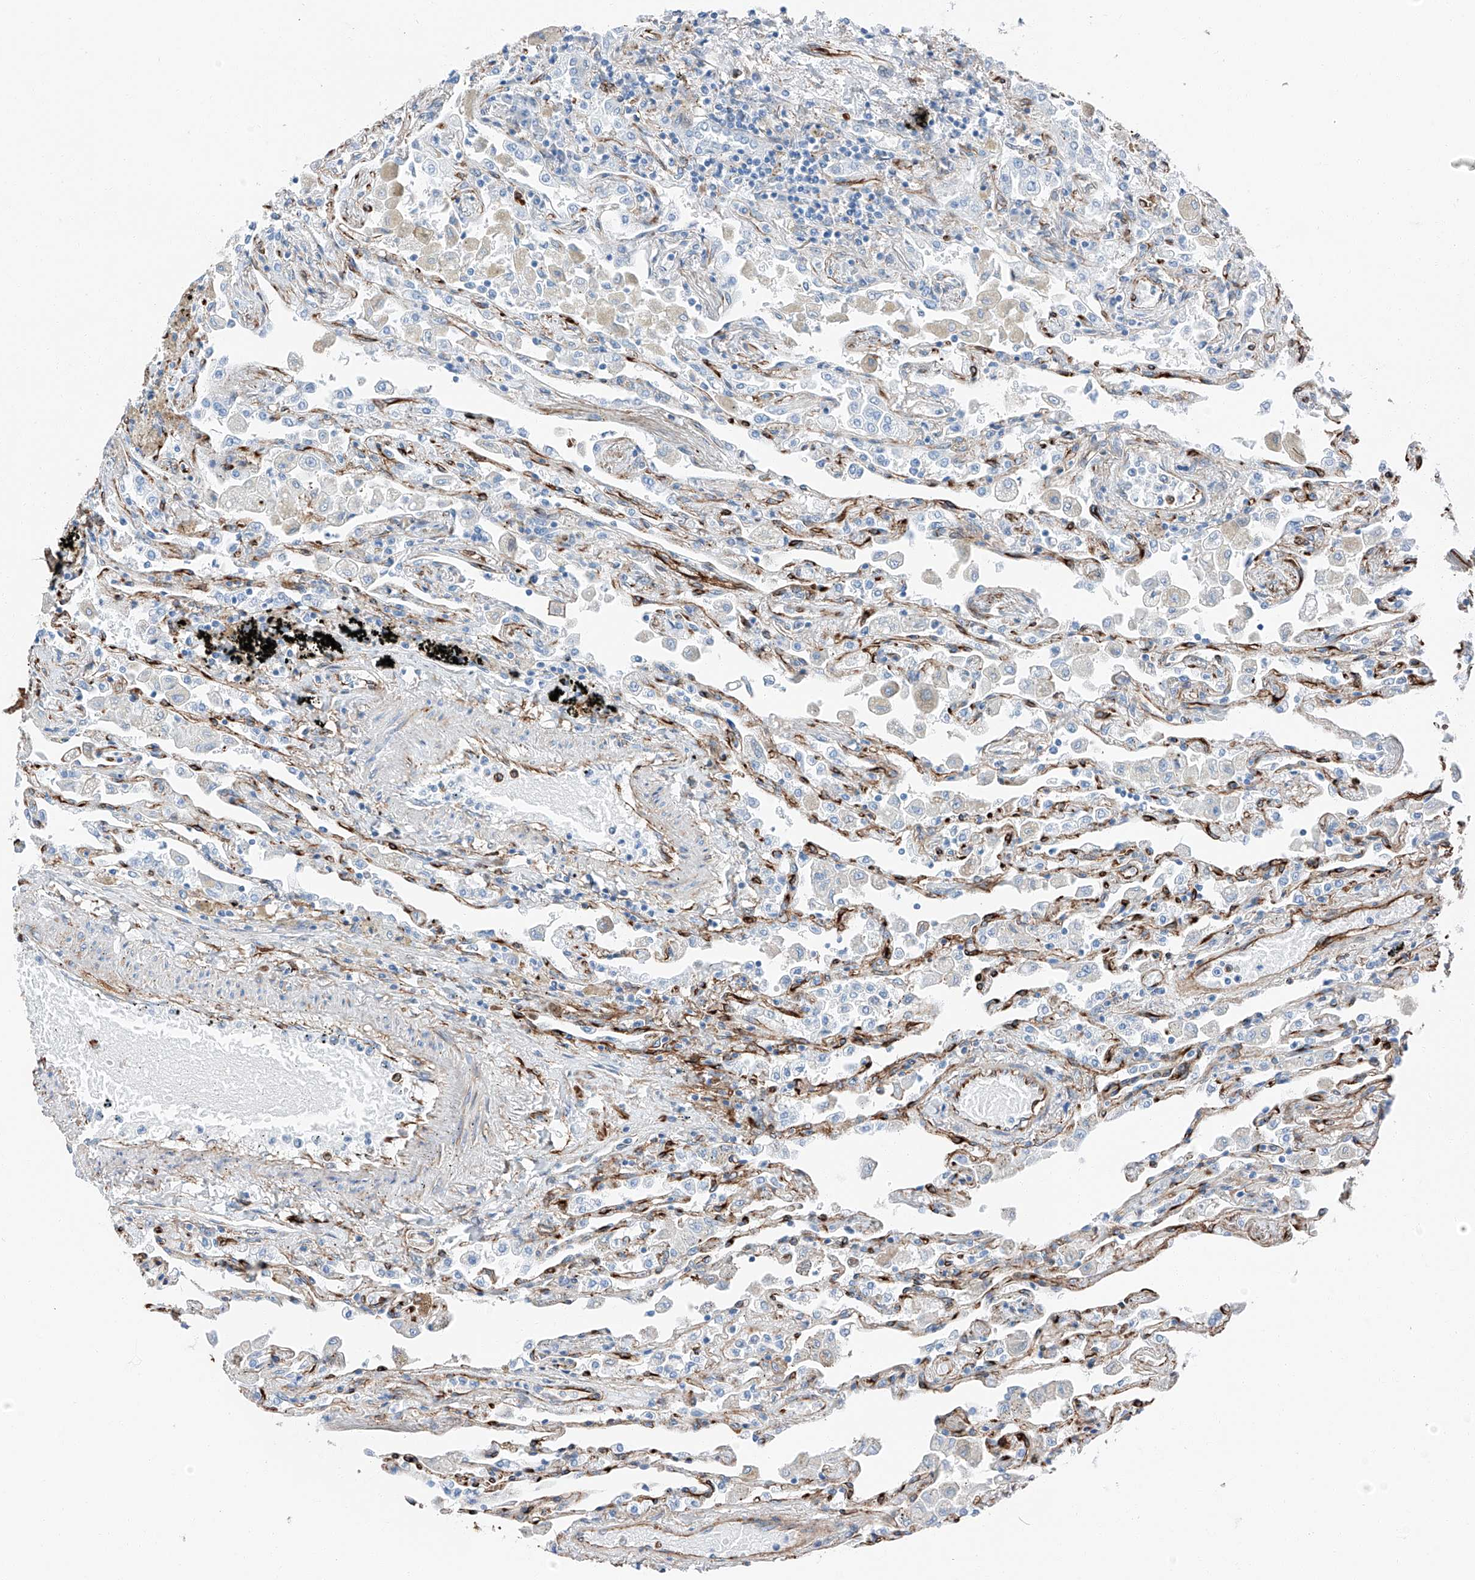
{"staining": {"intensity": "strong", "quantity": "<25%", "location": "cytoplasmic/membranous"}, "tissue": "lung", "cell_type": "Alveolar cells", "image_type": "normal", "snomed": [{"axis": "morphology", "description": "Normal tissue, NOS"}, {"axis": "topography", "description": "Bronchus"}, {"axis": "topography", "description": "Lung"}], "caption": "Protein expression analysis of normal human lung reveals strong cytoplasmic/membranous positivity in about <25% of alveolar cells. (DAB (3,3'-diaminobenzidine) IHC, brown staining for protein, blue staining for nuclei).", "gene": "ZNF804A", "patient": {"sex": "female", "age": 49}}